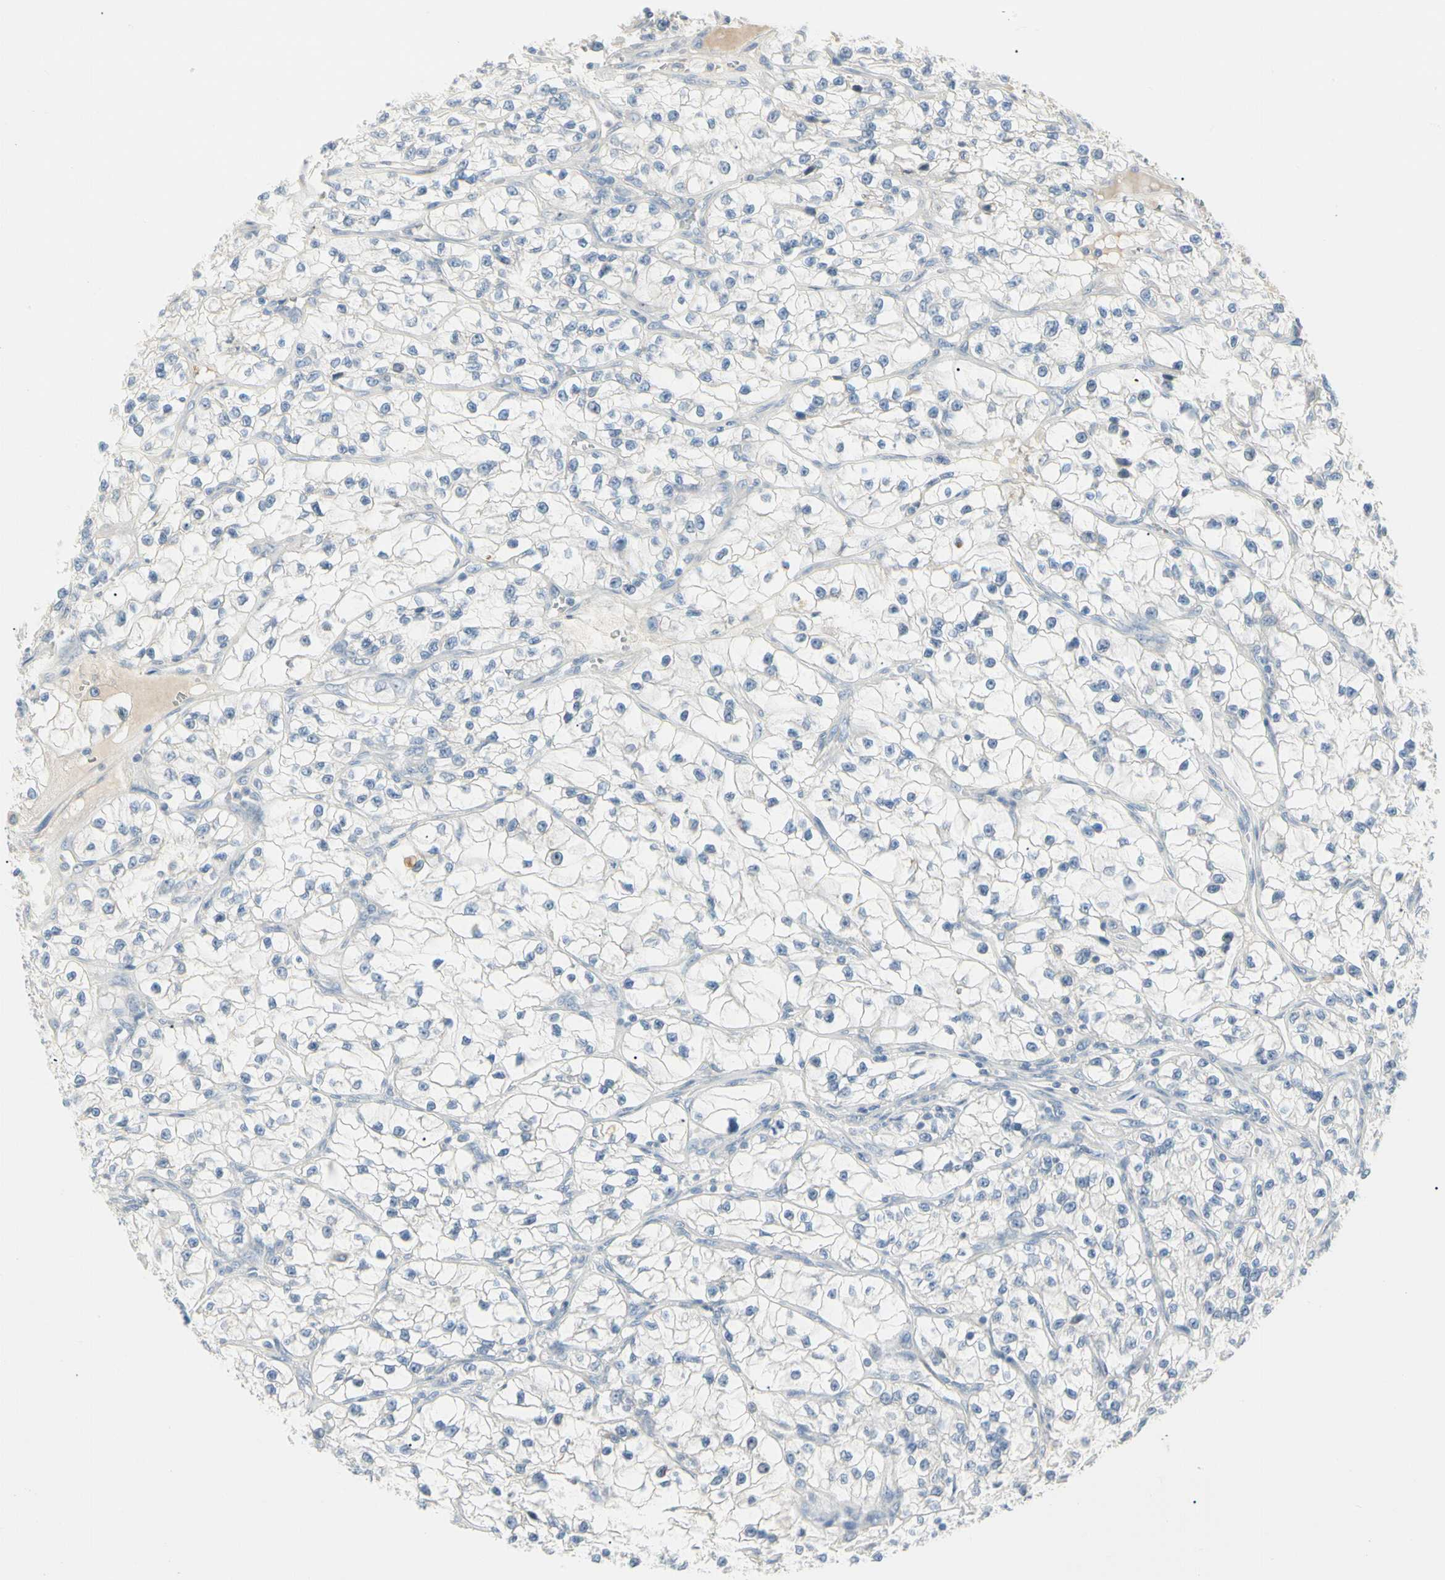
{"staining": {"intensity": "negative", "quantity": "none", "location": "none"}, "tissue": "renal cancer", "cell_type": "Tumor cells", "image_type": "cancer", "snomed": [{"axis": "morphology", "description": "Adenocarcinoma, NOS"}, {"axis": "topography", "description": "Kidney"}], "caption": "Renal cancer (adenocarcinoma) stained for a protein using immunohistochemistry demonstrates no expression tumor cells.", "gene": "ALDH18A1", "patient": {"sex": "female", "age": 57}}